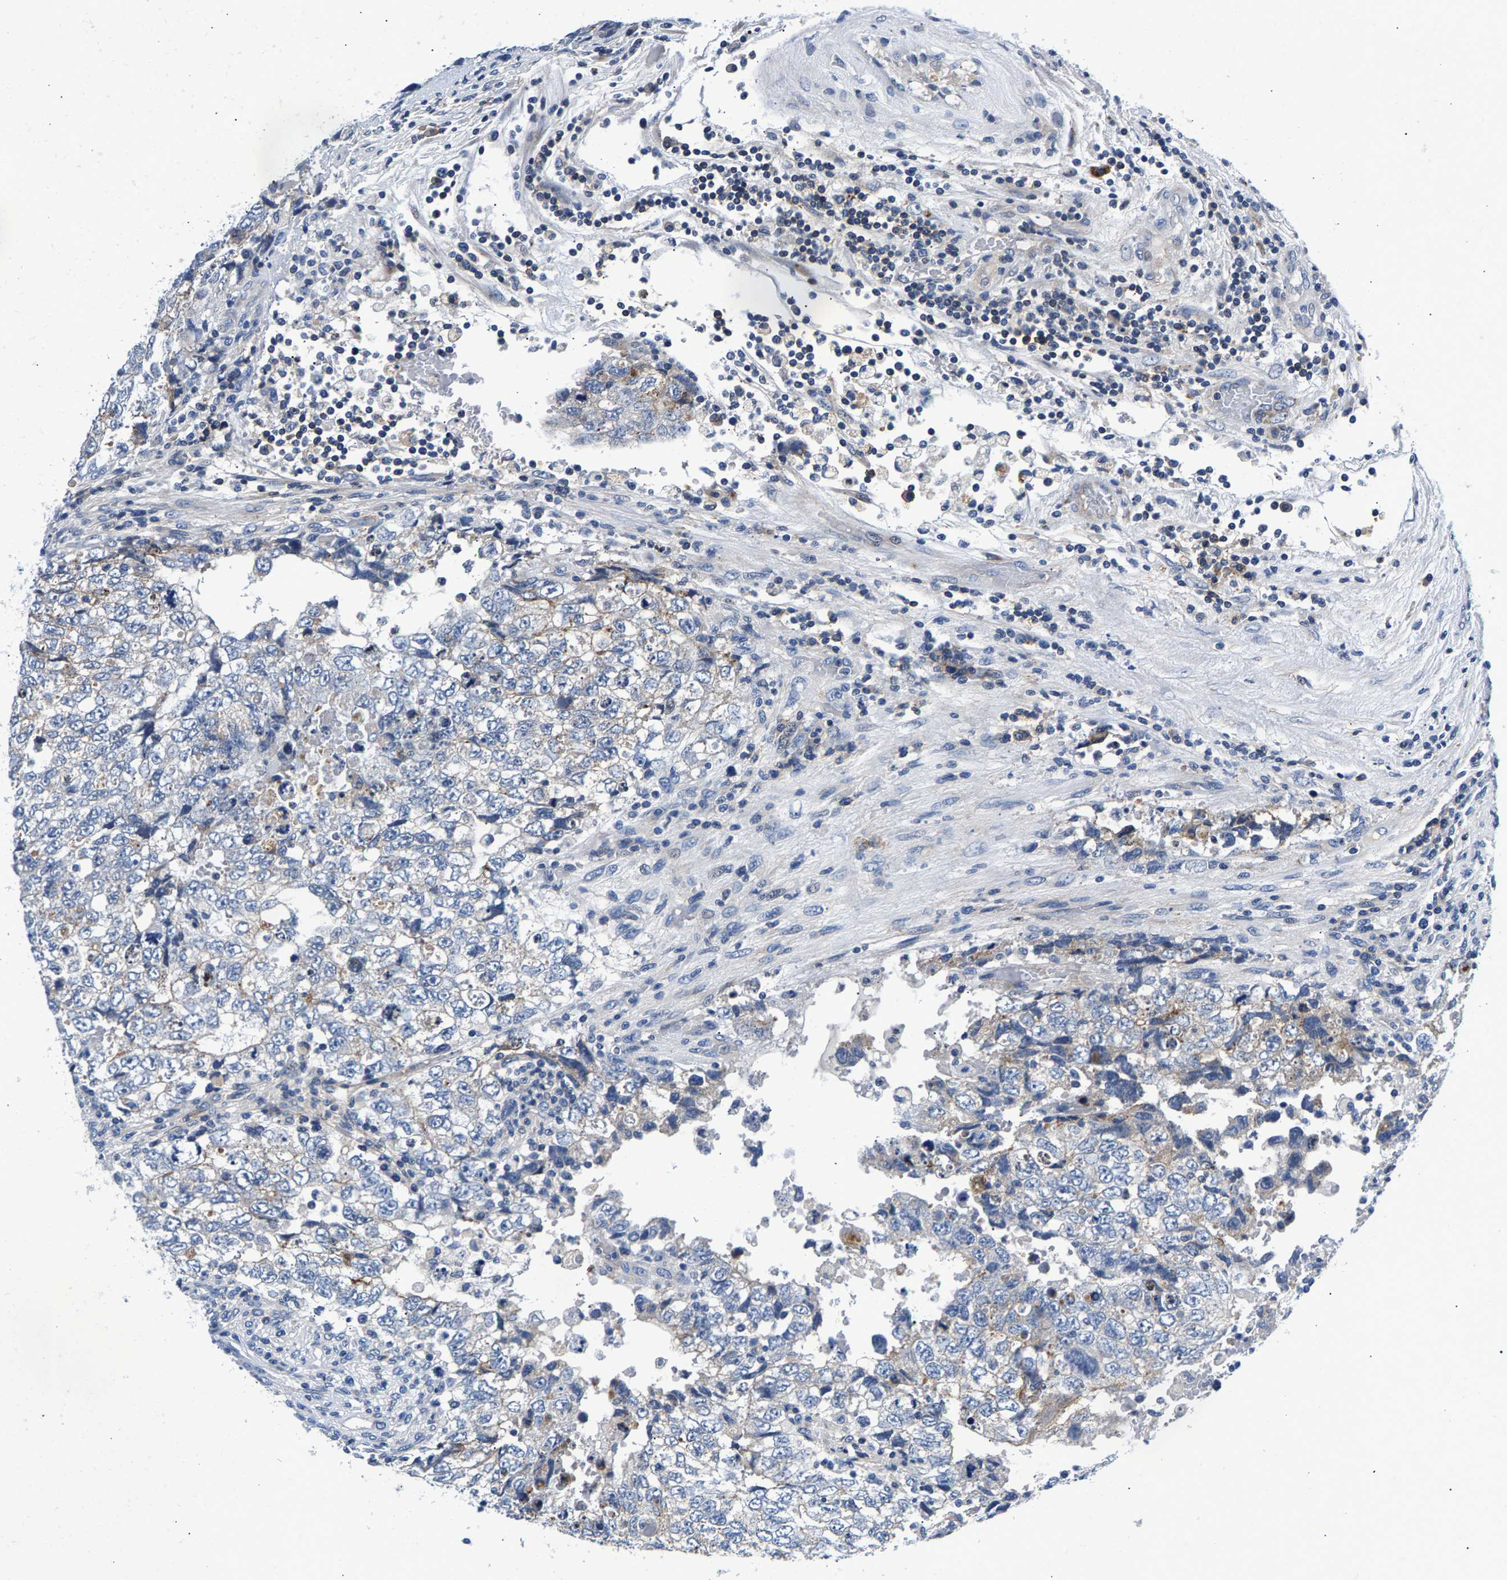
{"staining": {"intensity": "weak", "quantity": "25%-75%", "location": "cytoplasmic/membranous"}, "tissue": "testis cancer", "cell_type": "Tumor cells", "image_type": "cancer", "snomed": [{"axis": "morphology", "description": "Carcinoma, Embryonal, NOS"}, {"axis": "topography", "description": "Testis"}], "caption": "A brown stain highlights weak cytoplasmic/membranous staining of a protein in testis cancer tumor cells. The staining was performed using DAB (3,3'-diaminobenzidine) to visualize the protein expression in brown, while the nuclei were stained in blue with hematoxylin (Magnification: 20x).", "gene": "P2RY4", "patient": {"sex": "male", "age": 36}}